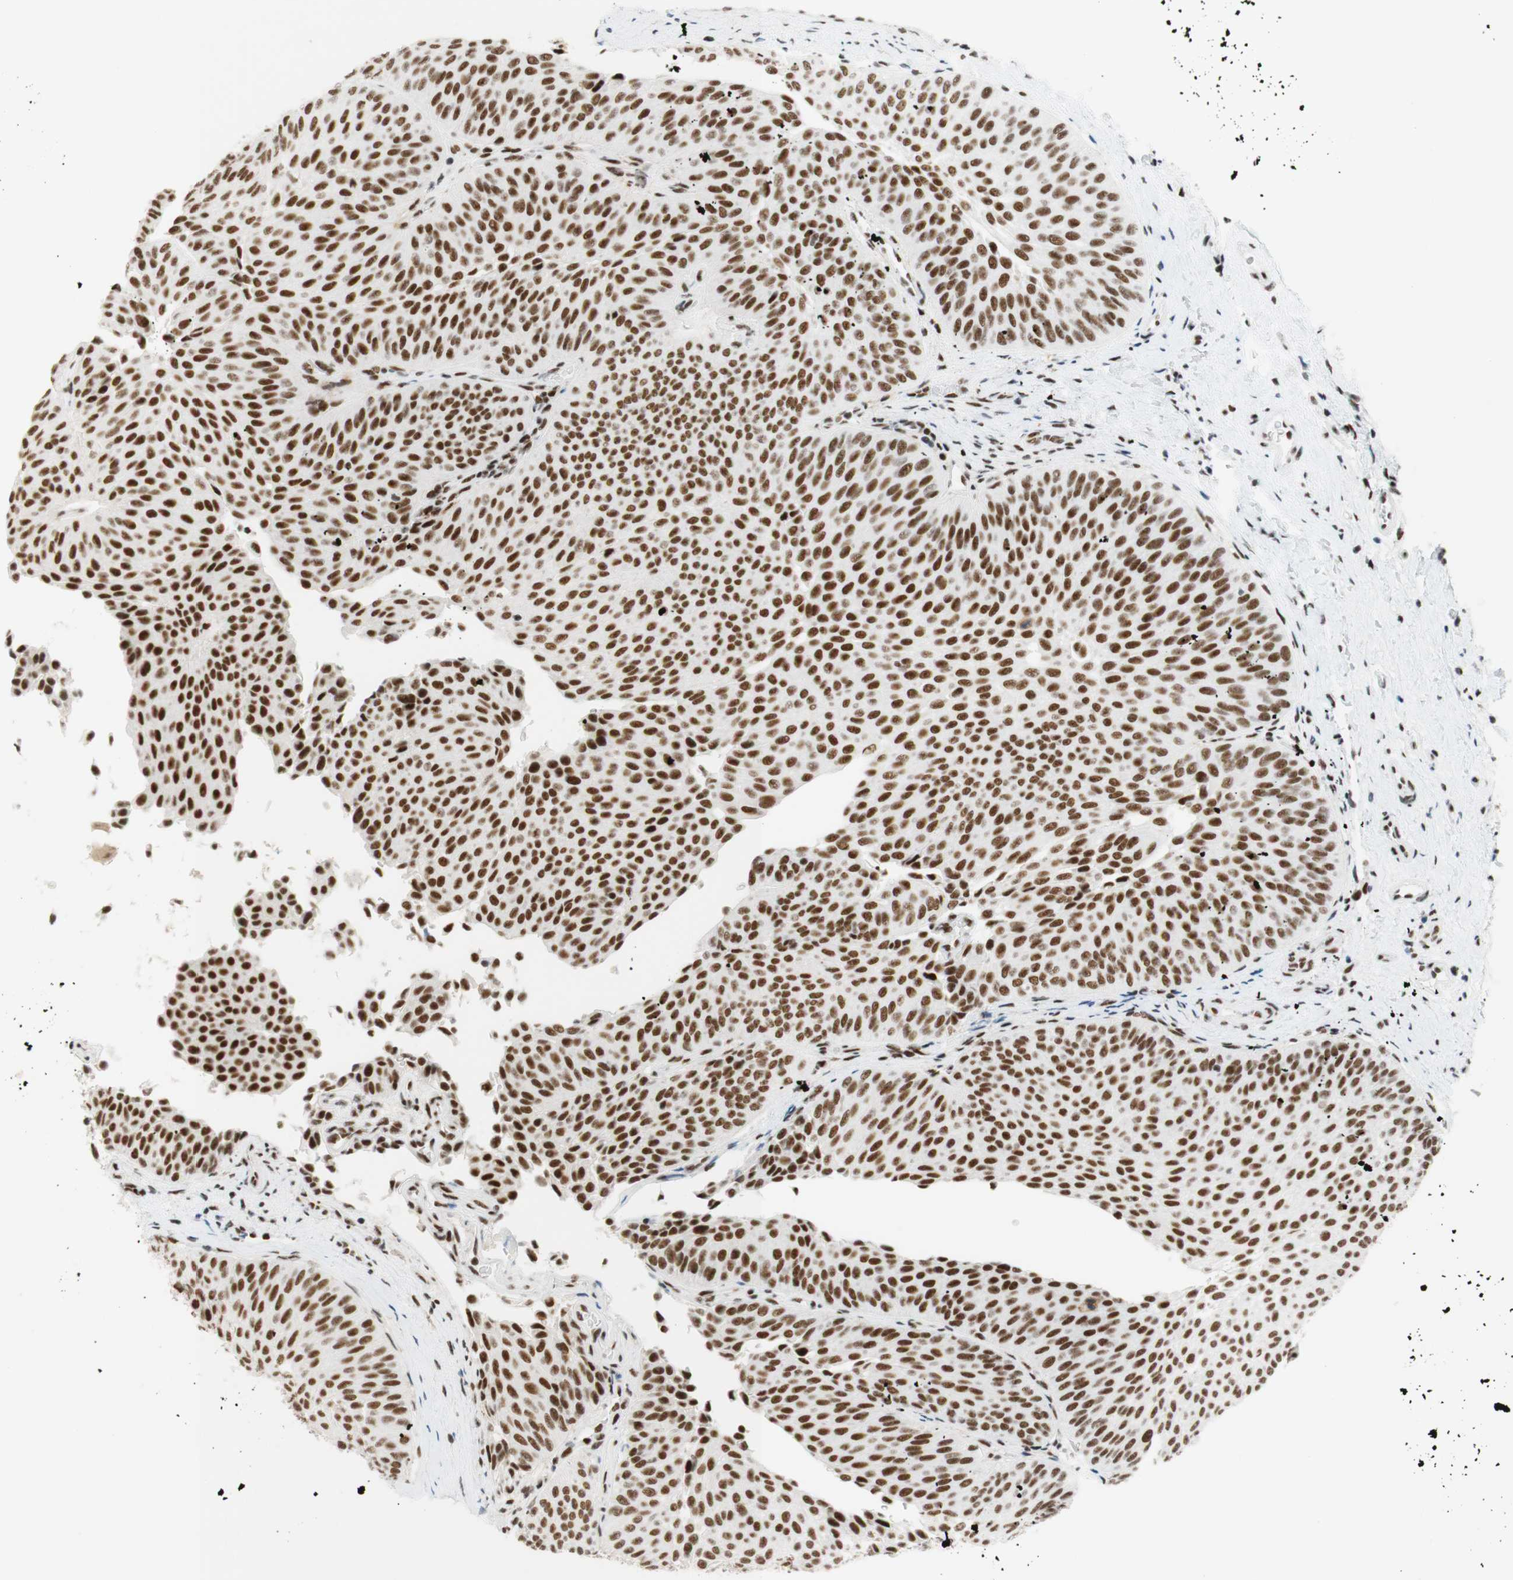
{"staining": {"intensity": "moderate", "quantity": "25%-75%", "location": "nuclear"}, "tissue": "urothelial cancer", "cell_type": "Tumor cells", "image_type": "cancer", "snomed": [{"axis": "morphology", "description": "Urothelial carcinoma, Low grade"}, {"axis": "topography", "description": "Urinary bladder"}], "caption": "Moderate nuclear positivity is seen in about 25%-75% of tumor cells in urothelial cancer. The protein of interest is shown in brown color, while the nuclei are stained blue.", "gene": "RNF20", "patient": {"sex": "female", "age": 60}}